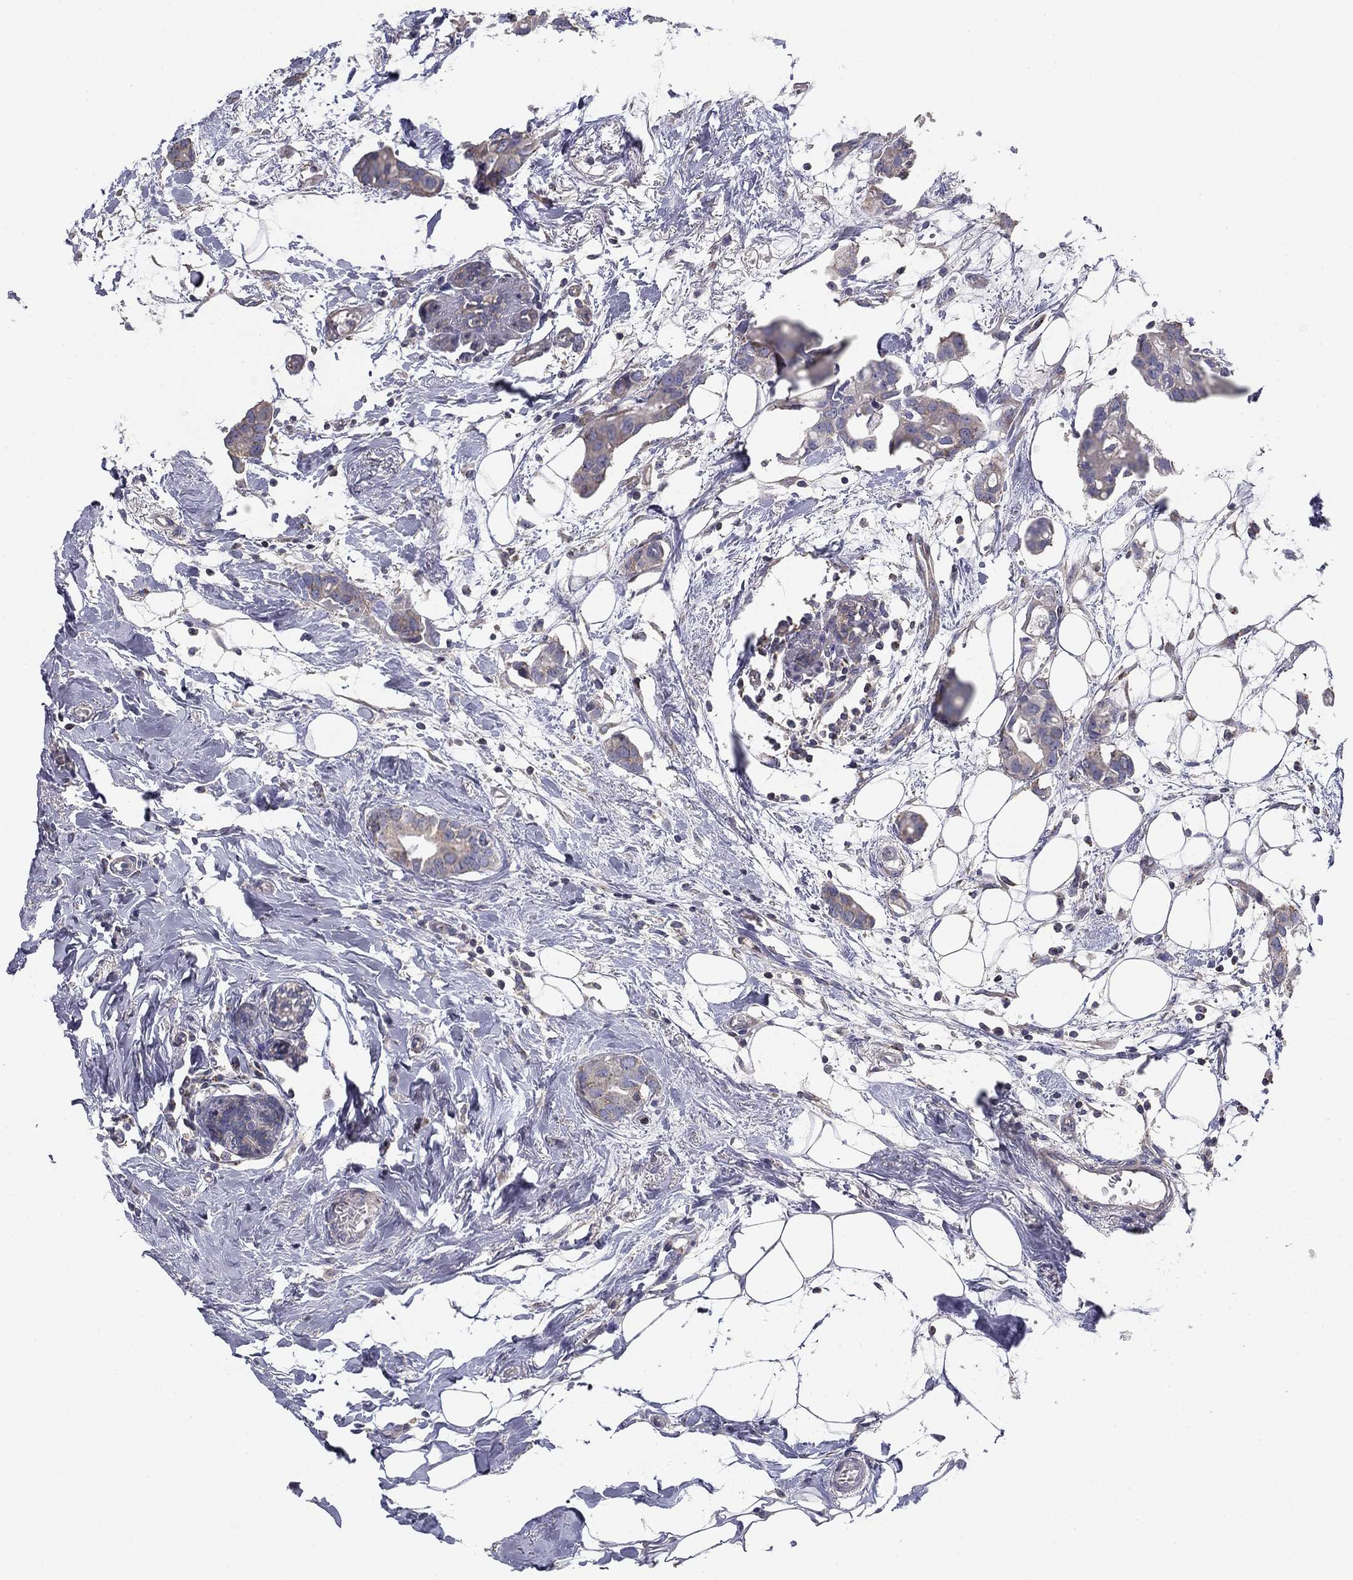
{"staining": {"intensity": "negative", "quantity": "none", "location": "none"}, "tissue": "breast cancer", "cell_type": "Tumor cells", "image_type": "cancer", "snomed": [{"axis": "morphology", "description": "Duct carcinoma"}, {"axis": "topography", "description": "Breast"}], "caption": "Histopathology image shows no significant protein expression in tumor cells of breast intraductal carcinoma.", "gene": "SEPTIN3", "patient": {"sex": "female", "age": 83}}